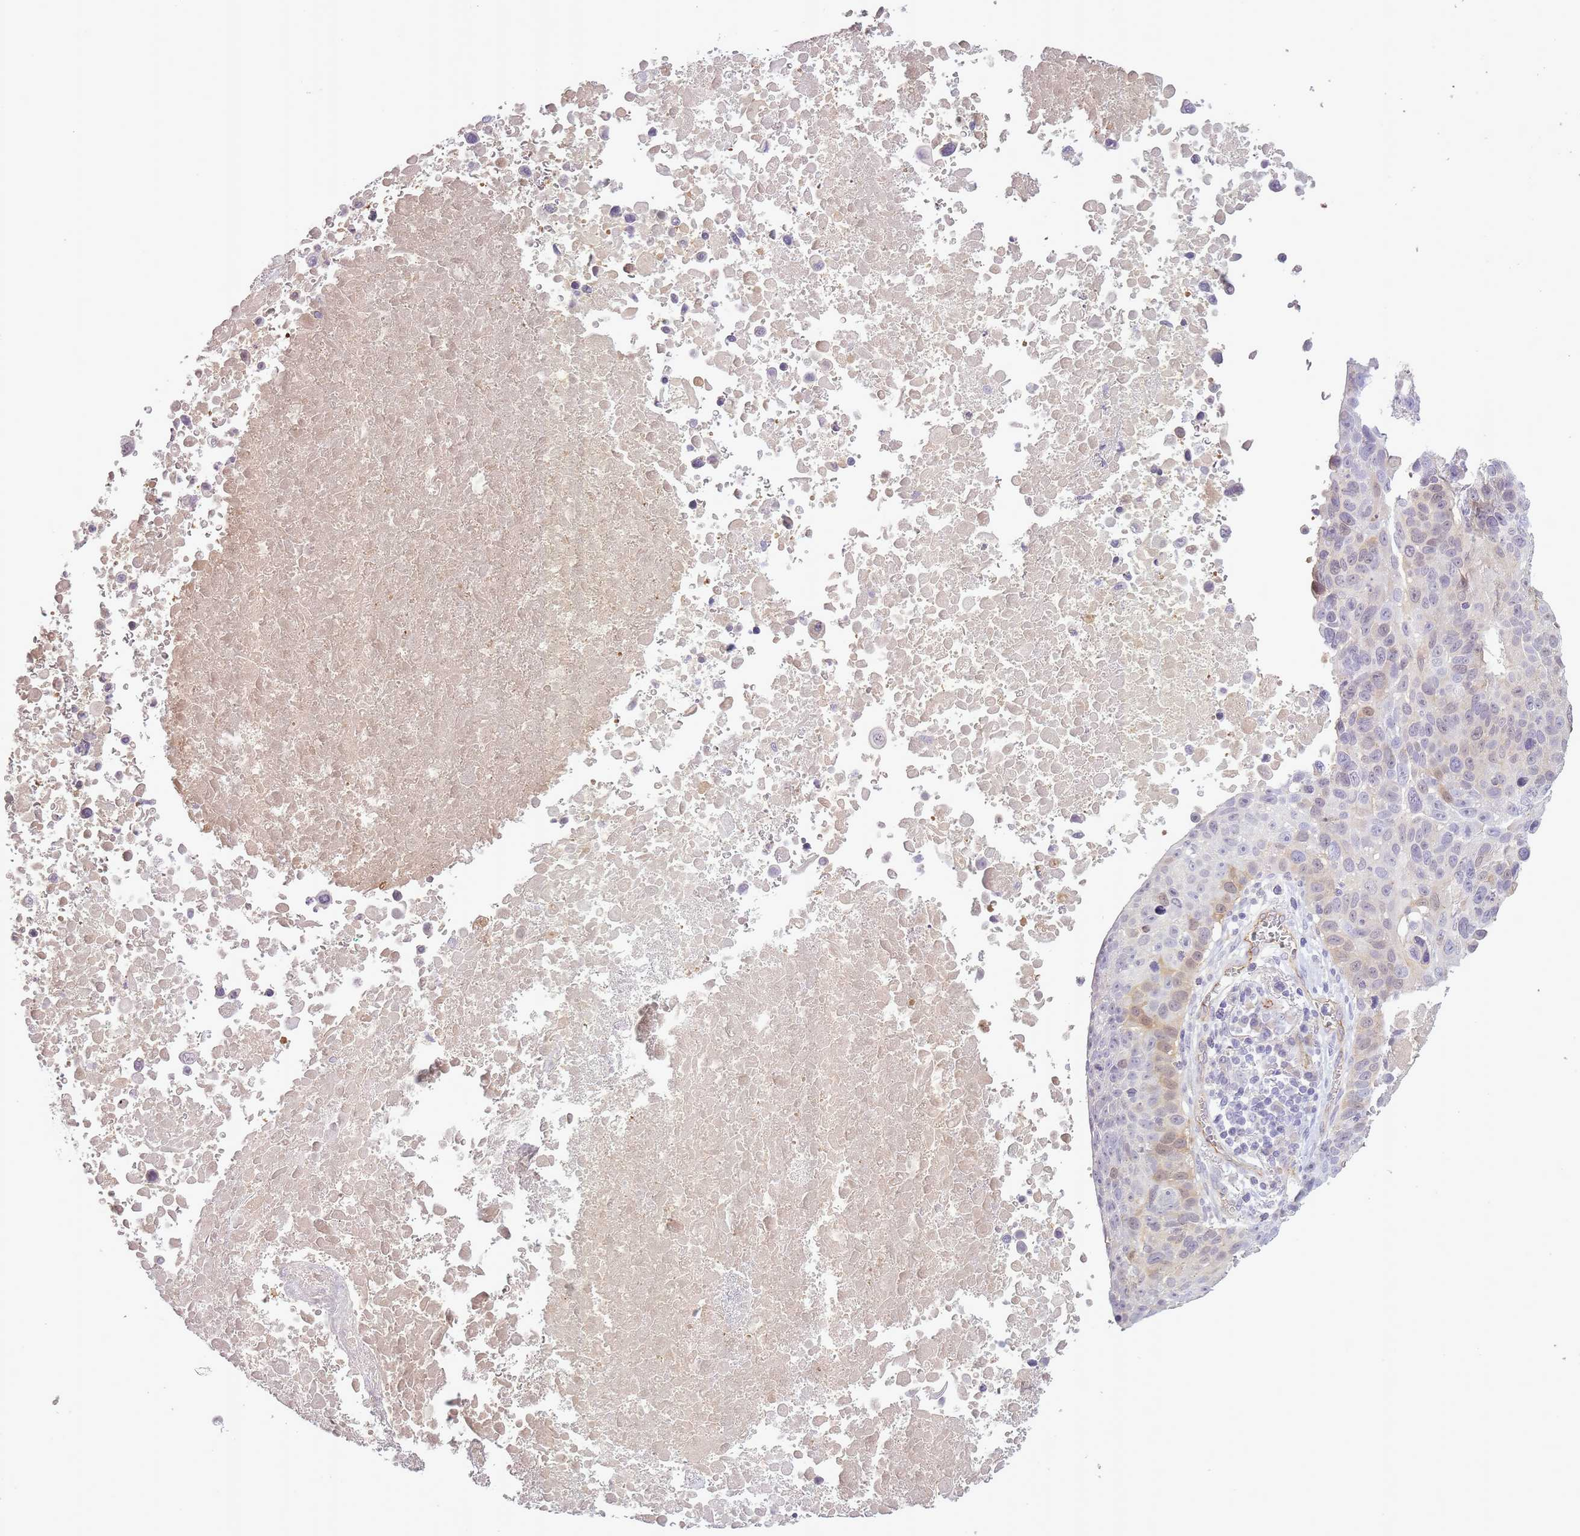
{"staining": {"intensity": "negative", "quantity": "none", "location": "none"}, "tissue": "lung cancer", "cell_type": "Tumor cells", "image_type": "cancer", "snomed": [{"axis": "morphology", "description": "Squamous cell carcinoma, NOS"}, {"axis": "topography", "description": "Lung"}], "caption": "DAB immunohistochemical staining of lung cancer shows no significant positivity in tumor cells.", "gene": "SLC8A2", "patient": {"sex": "male", "age": 66}}